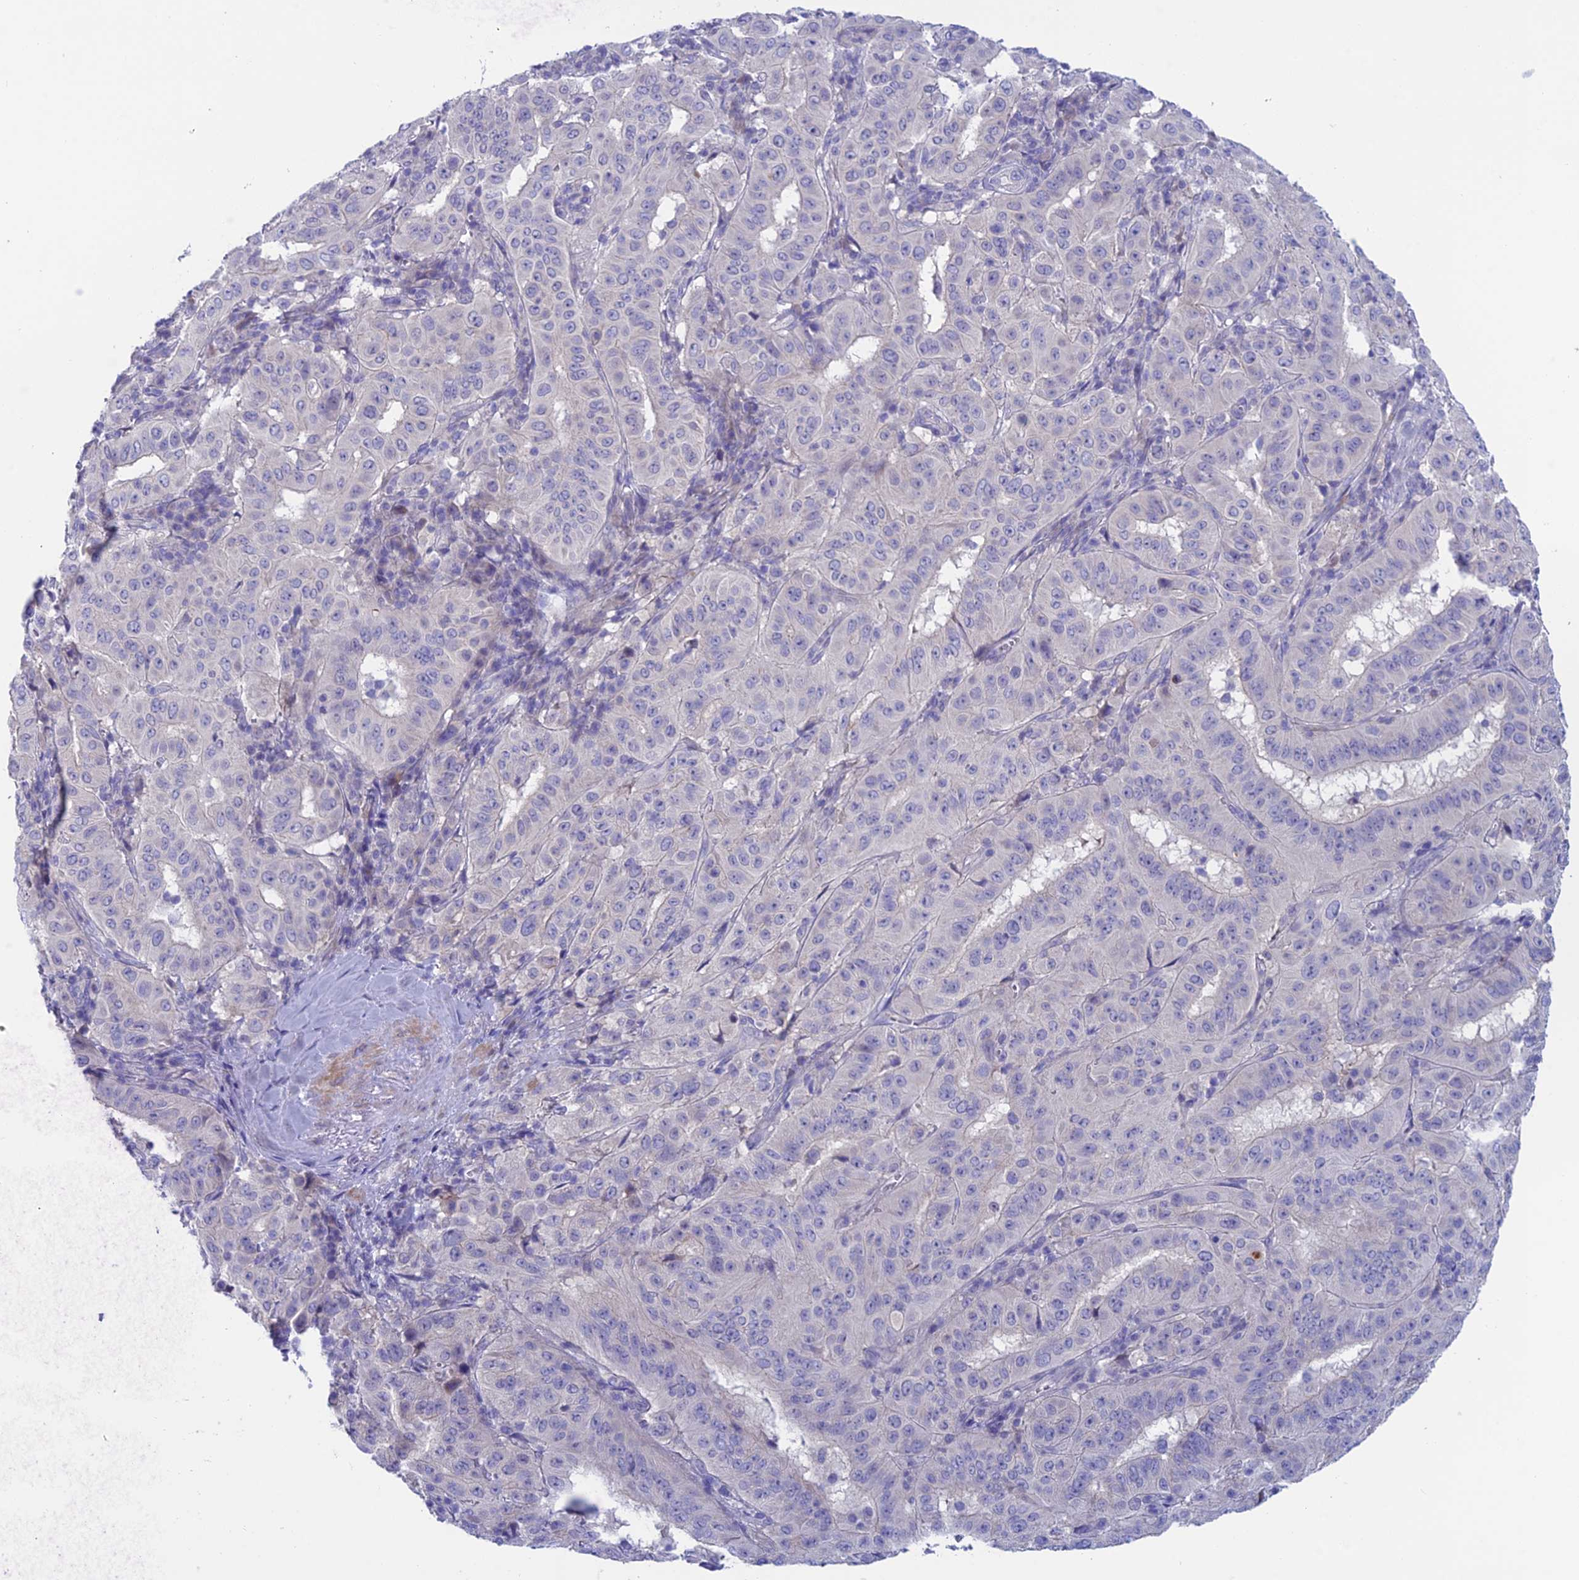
{"staining": {"intensity": "negative", "quantity": "none", "location": "none"}, "tissue": "pancreatic cancer", "cell_type": "Tumor cells", "image_type": "cancer", "snomed": [{"axis": "morphology", "description": "Adenocarcinoma, NOS"}, {"axis": "topography", "description": "Pancreas"}], "caption": "The image demonstrates no staining of tumor cells in adenocarcinoma (pancreatic).", "gene": "XPO7", "patient": {"sex": "male", "age": 63}}